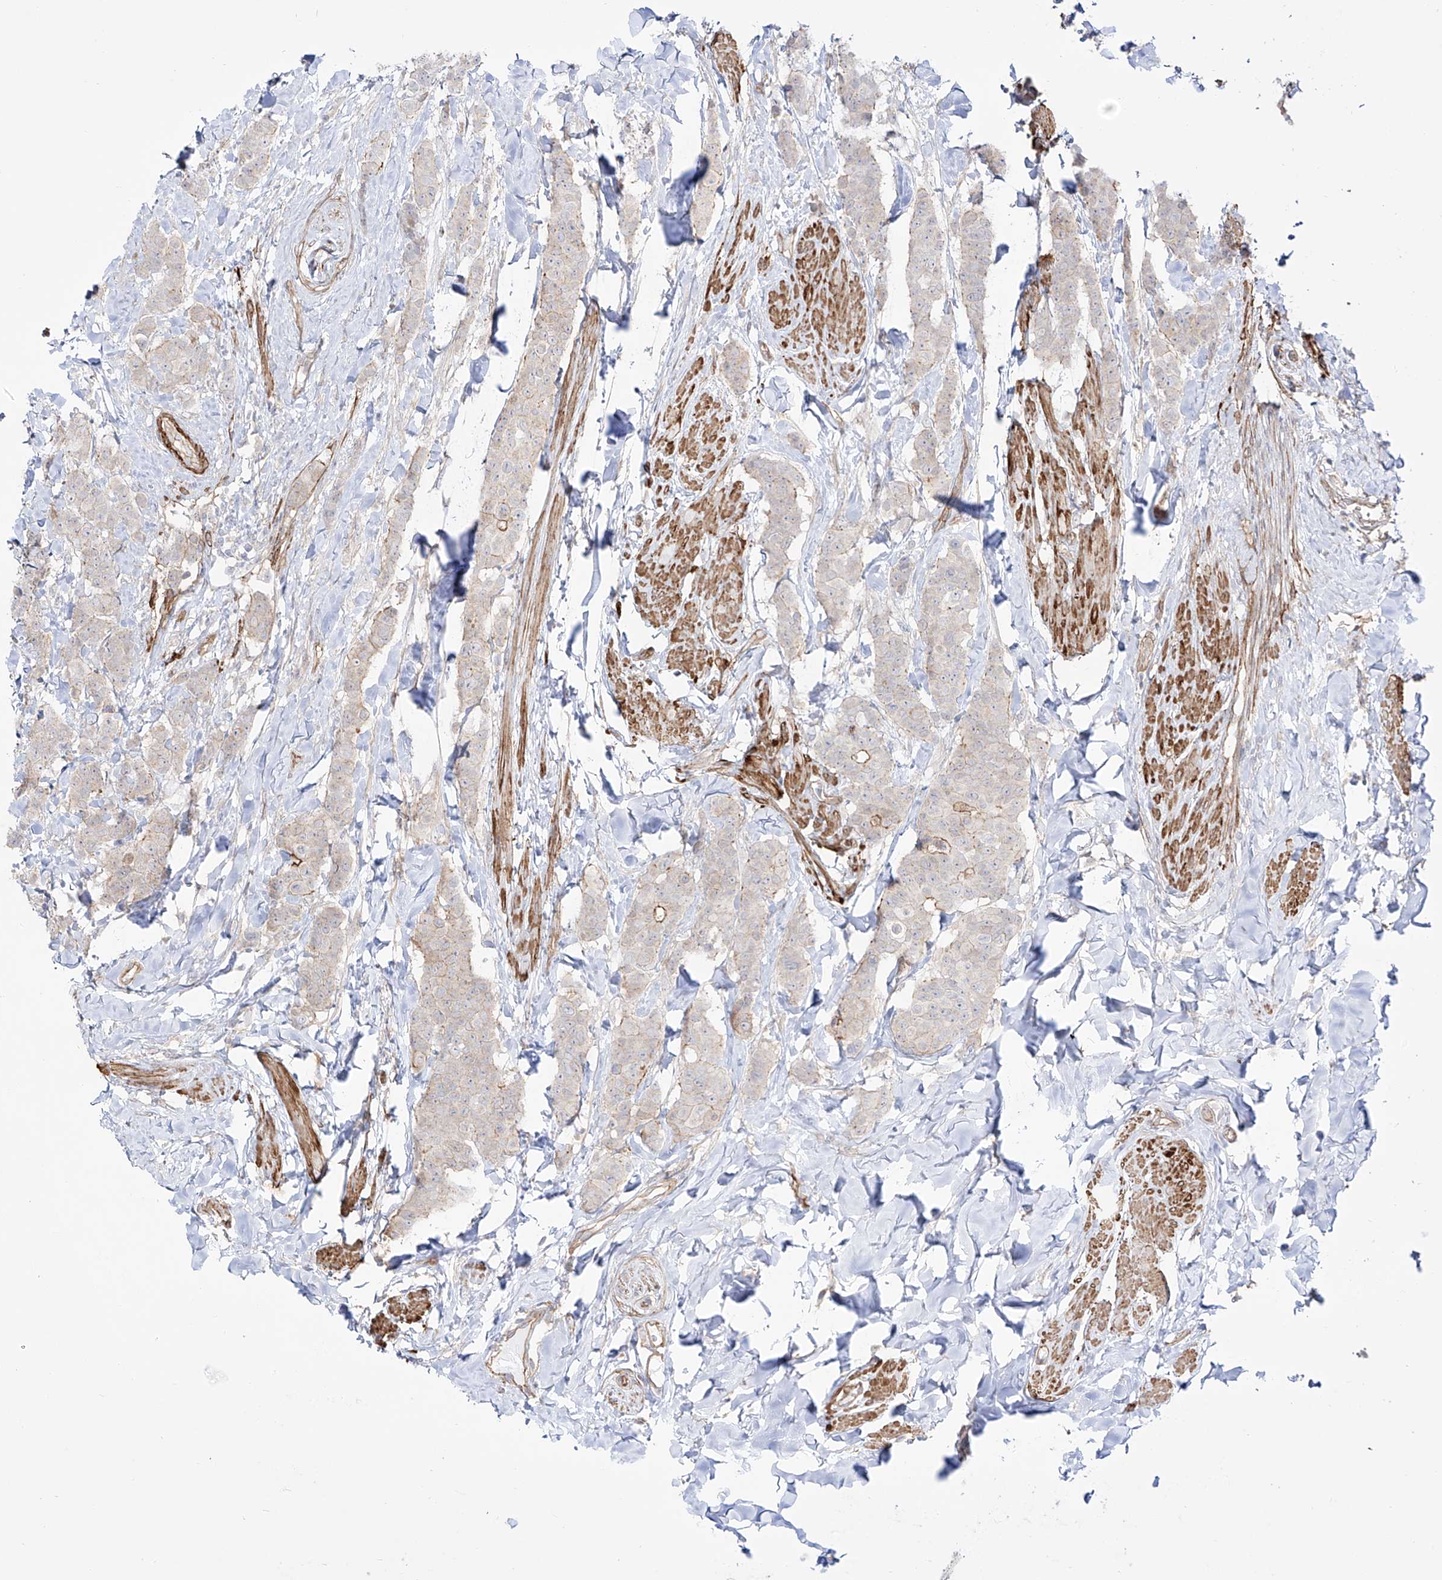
{"staining": {"intensity": "moderate", "quantity": "<25%", "location": "cytoplasmic/membranous"}, "tissue": "breast cancer", "cell_type": "Tumor cells", "image_type": "cancer", "snomed": [{"axis": "morphology", "description": "Duct carcinoma"}, {"axis": "topography", "description": "Breast"}], "caption": "Protein positivity by immunohistochemistry (IHC) exhibits moderate cytoplasmic/membranous expression in about <25% of tumor cells in breast cancer. (Stains: DAB (3,3'-diaminobenzidine) in brown, nuclei in blue, Microscopy: brightfield microscopy at high magnification).", "gene": "ZNF180", "patient": {"sex": "female", "age": 40}}